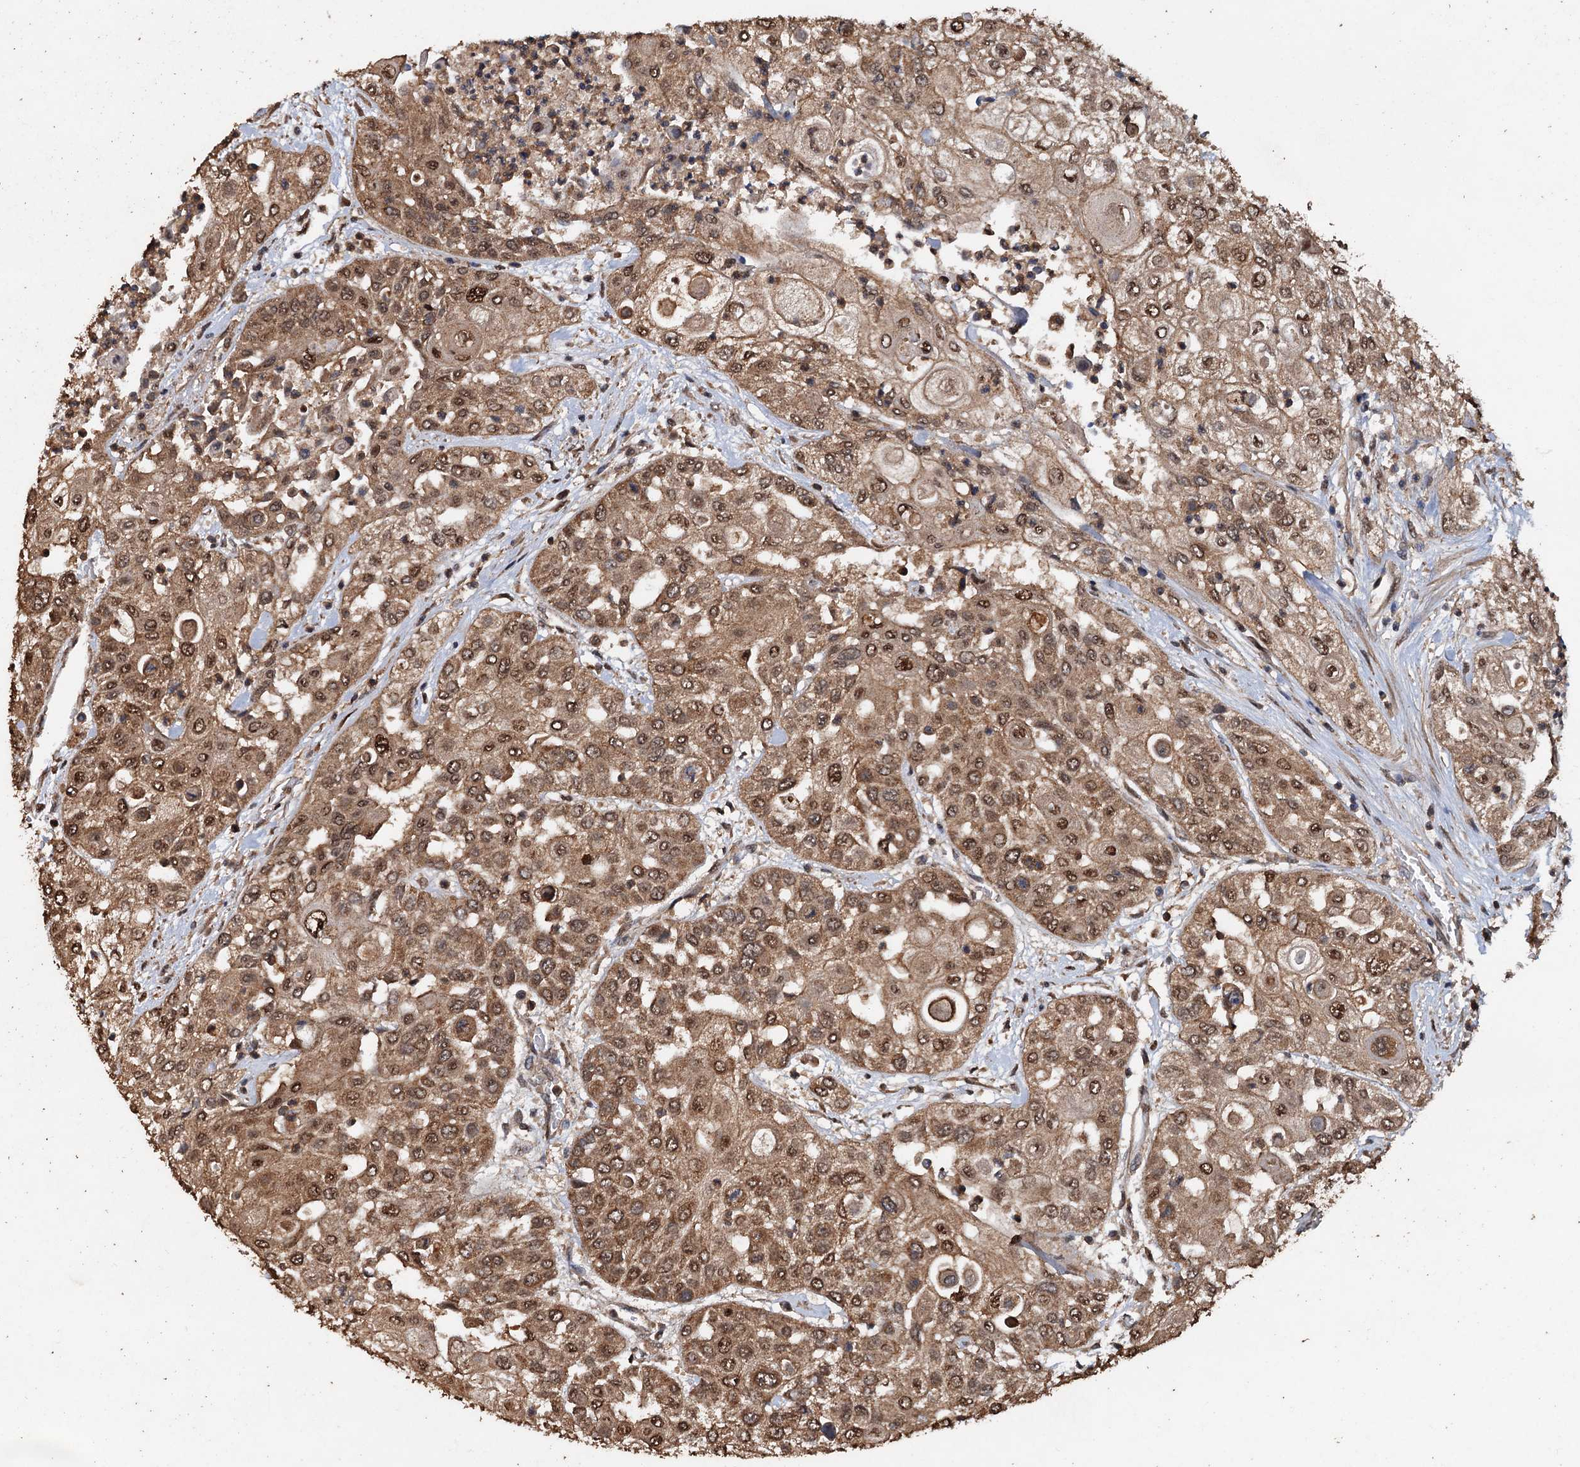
{"staining": {"intensity": "moderate", "quantity": ">75%", "location": "cytoplasmic/membranous,nuclear"}, "tissue": "urothelial cancer", "cell_type": "Tumor cells", "image_type": "cancer", "snomed": [{"axis": "morphology", "description": "Urothelial carcinoma, High grade"}, {"axis": "topography", "description": "Urinary bladder"}], "caption": "Immunohistochemistry (IHC) image of urothelial carcinoma (high-grade) stained for a protein (brown), which displays medium levels of moderate cytoplasmic/membranous and nuclear positivity in about >75% of tumor cells.", "gene": "PSMD9", "patient": {"sex": "female", "age": 79}}